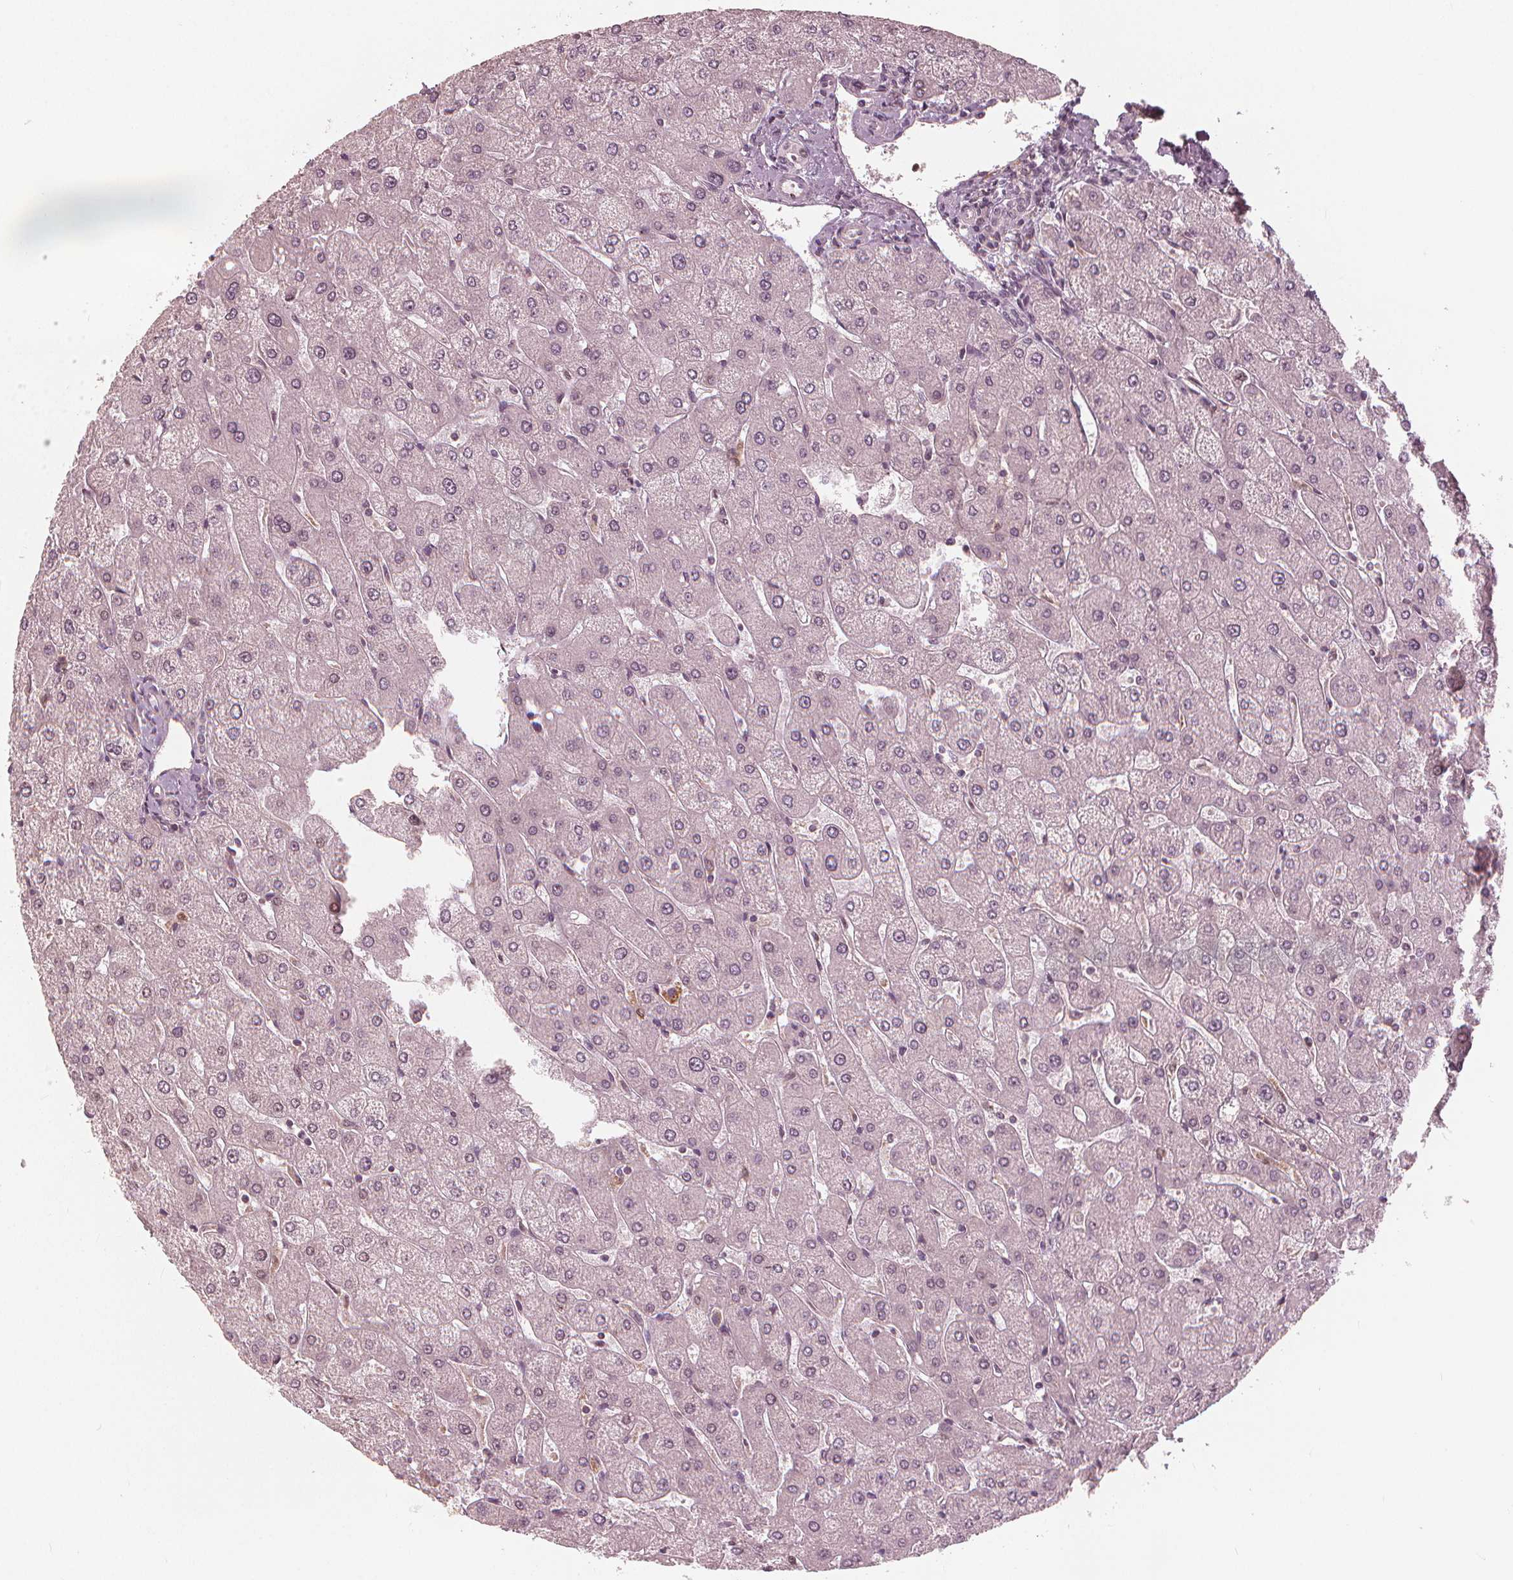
{"staining": {"intensity": "negative", "quantity": "none", "location": "none"}, "tissue": "liver", "cell_type": "Cholangiocytes", "image_type": "normal", "snomed": [{"axis": "morphology", "description": "Normal tissue, NOS"}, {"axis": "topography", "description": "Liver"}], "caption": "This histopathology image is of normal liver stained with immunohistochemistry (IHC) to label a protein in brown with the nuclei are counter-stained blue. There is no positivity in cholangiocytes.", "gene": "SQSTM1", "patient": {"sex": "male", "age": 67}}